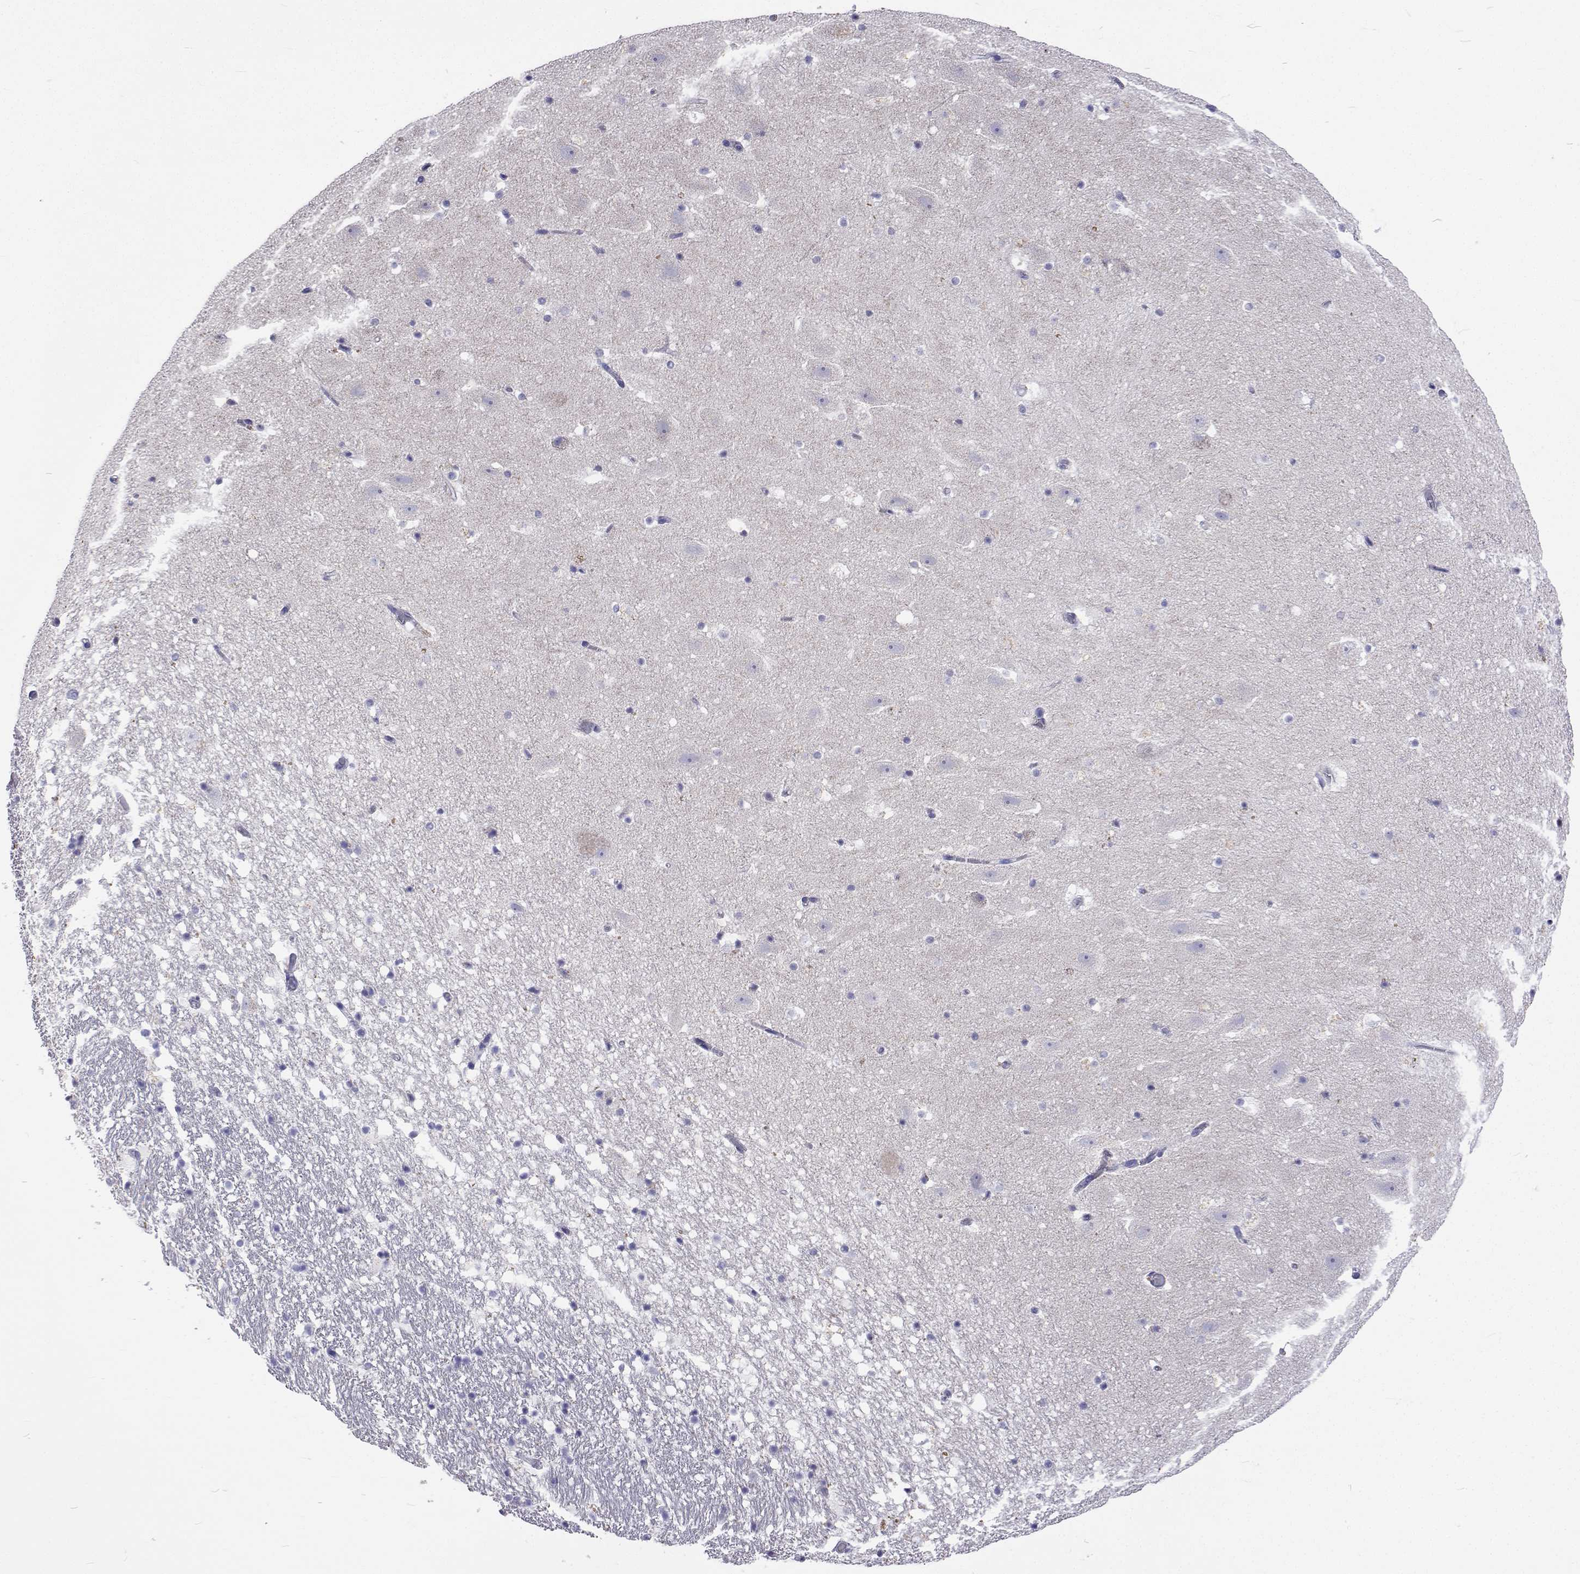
{"staining": {"intensity": "negative", "quantity": "none", "location": "none"}, "tissue": "hippocampus", "cell_type": "Glial cells", "image_type": "normal", "snomed": [{"axis": "morphology", "description": "Normal tissue, NOS"}, {"axis": "topography", "description": "Hippocampus"}], "caption": "An image of human hippocampus is negative for staining in glial cells. Brightfield microscopy of immunohistochemistry (IHC) stained with DAB (brown) and hematoxylin (blue), captured at high magnification.", "gene": "UMODL1", "patient": {"sex": "female", "age": 42}}